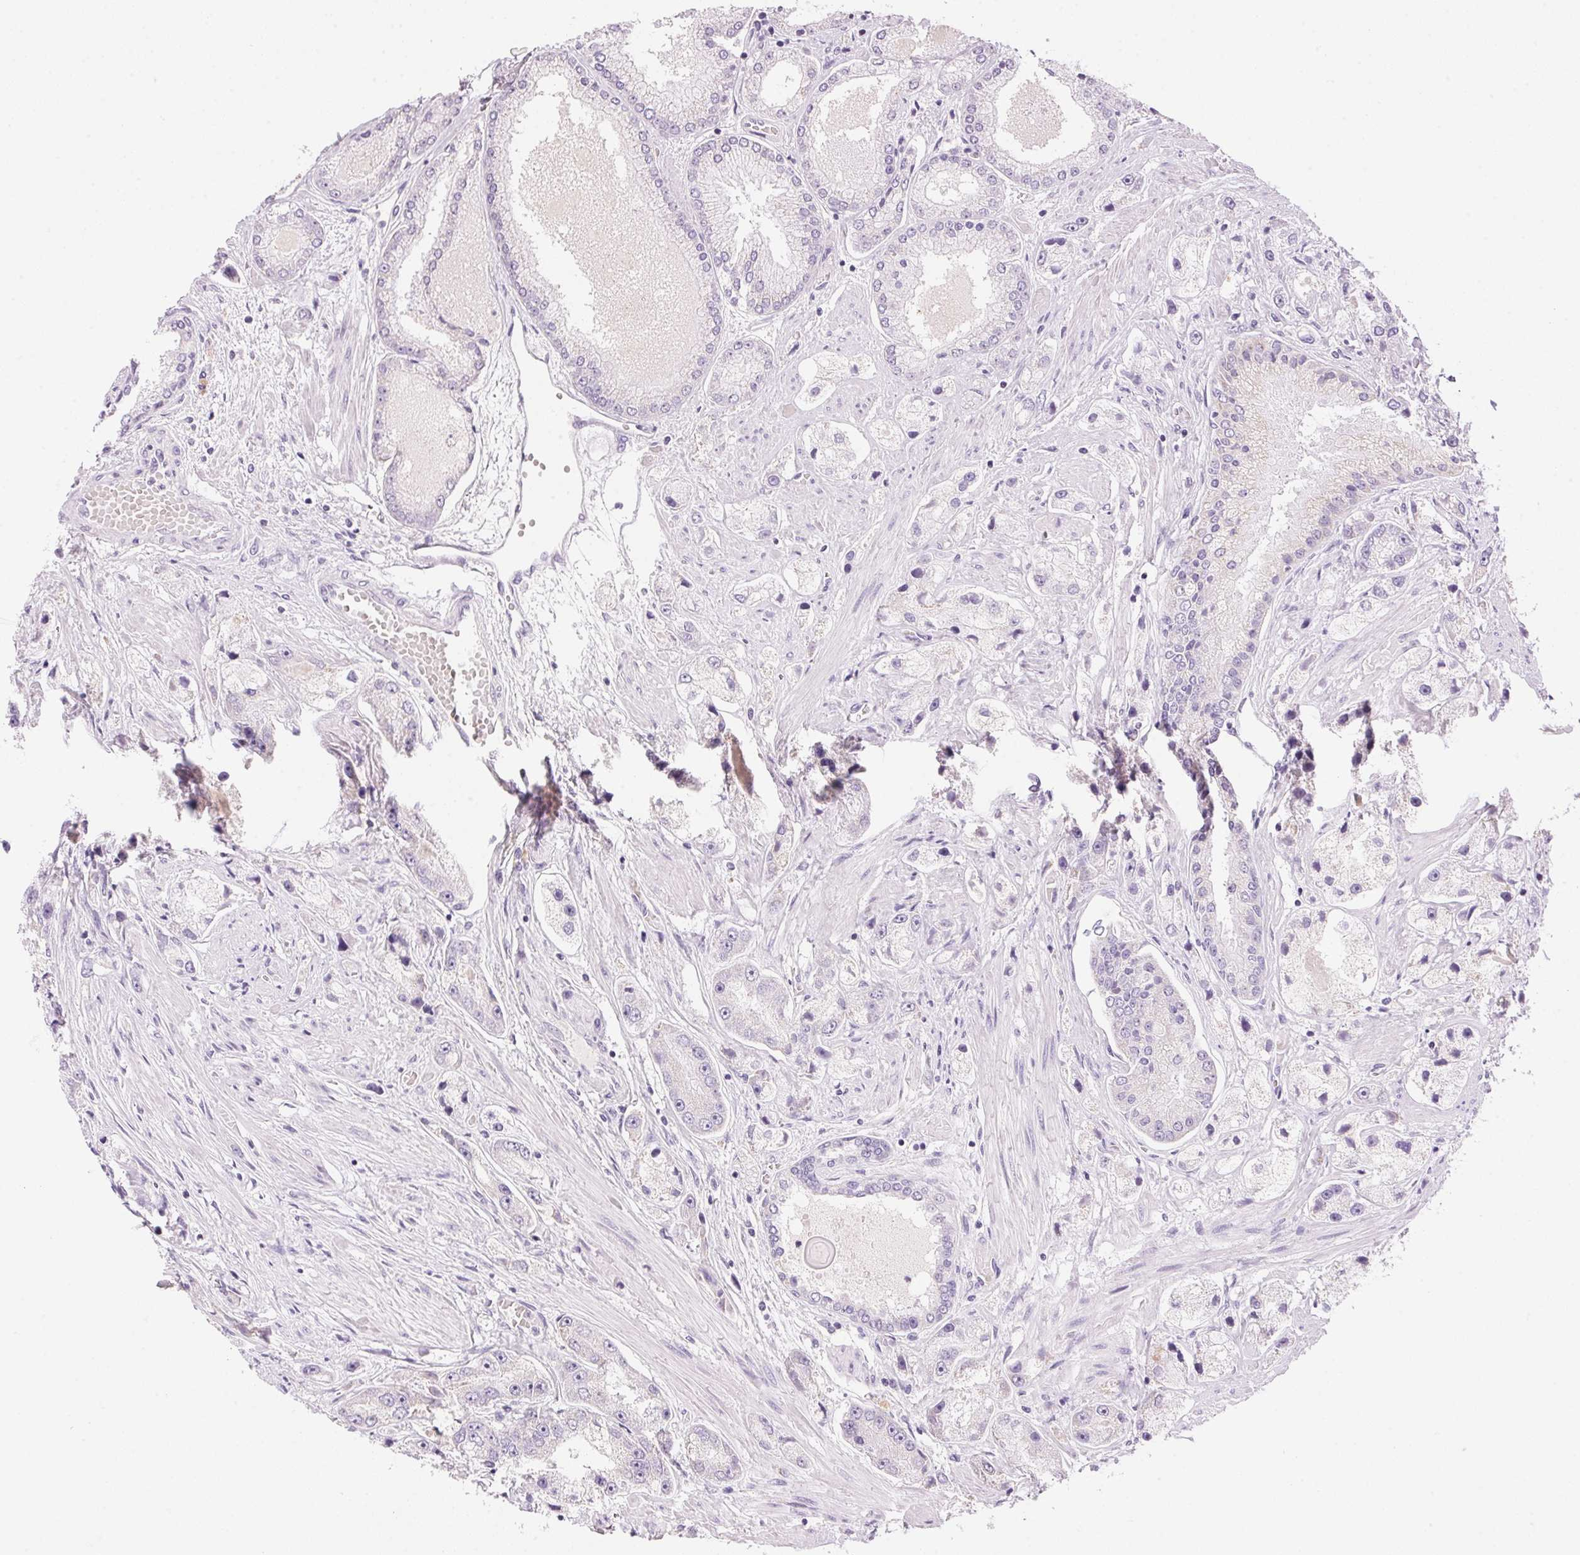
{"staining": {"intensity": "negative", "quantity": "none", "location": "none"}, "tissue": "prostate cancer", "cell_type": "Tumor cells", "image_type": "cancer", "snomed": [{"axis": "morphology", "description": "Adenocarcinoma, High grade"}, {"axis": "topography", "description": "Prostate"}], "caption": "The micrograph reveals no staining of tumor cells in prostate cancer (adenocarcinoma (high-grade)).", "gene": "HSD17B2", "patient": {"sex": "male", "age": 67}}